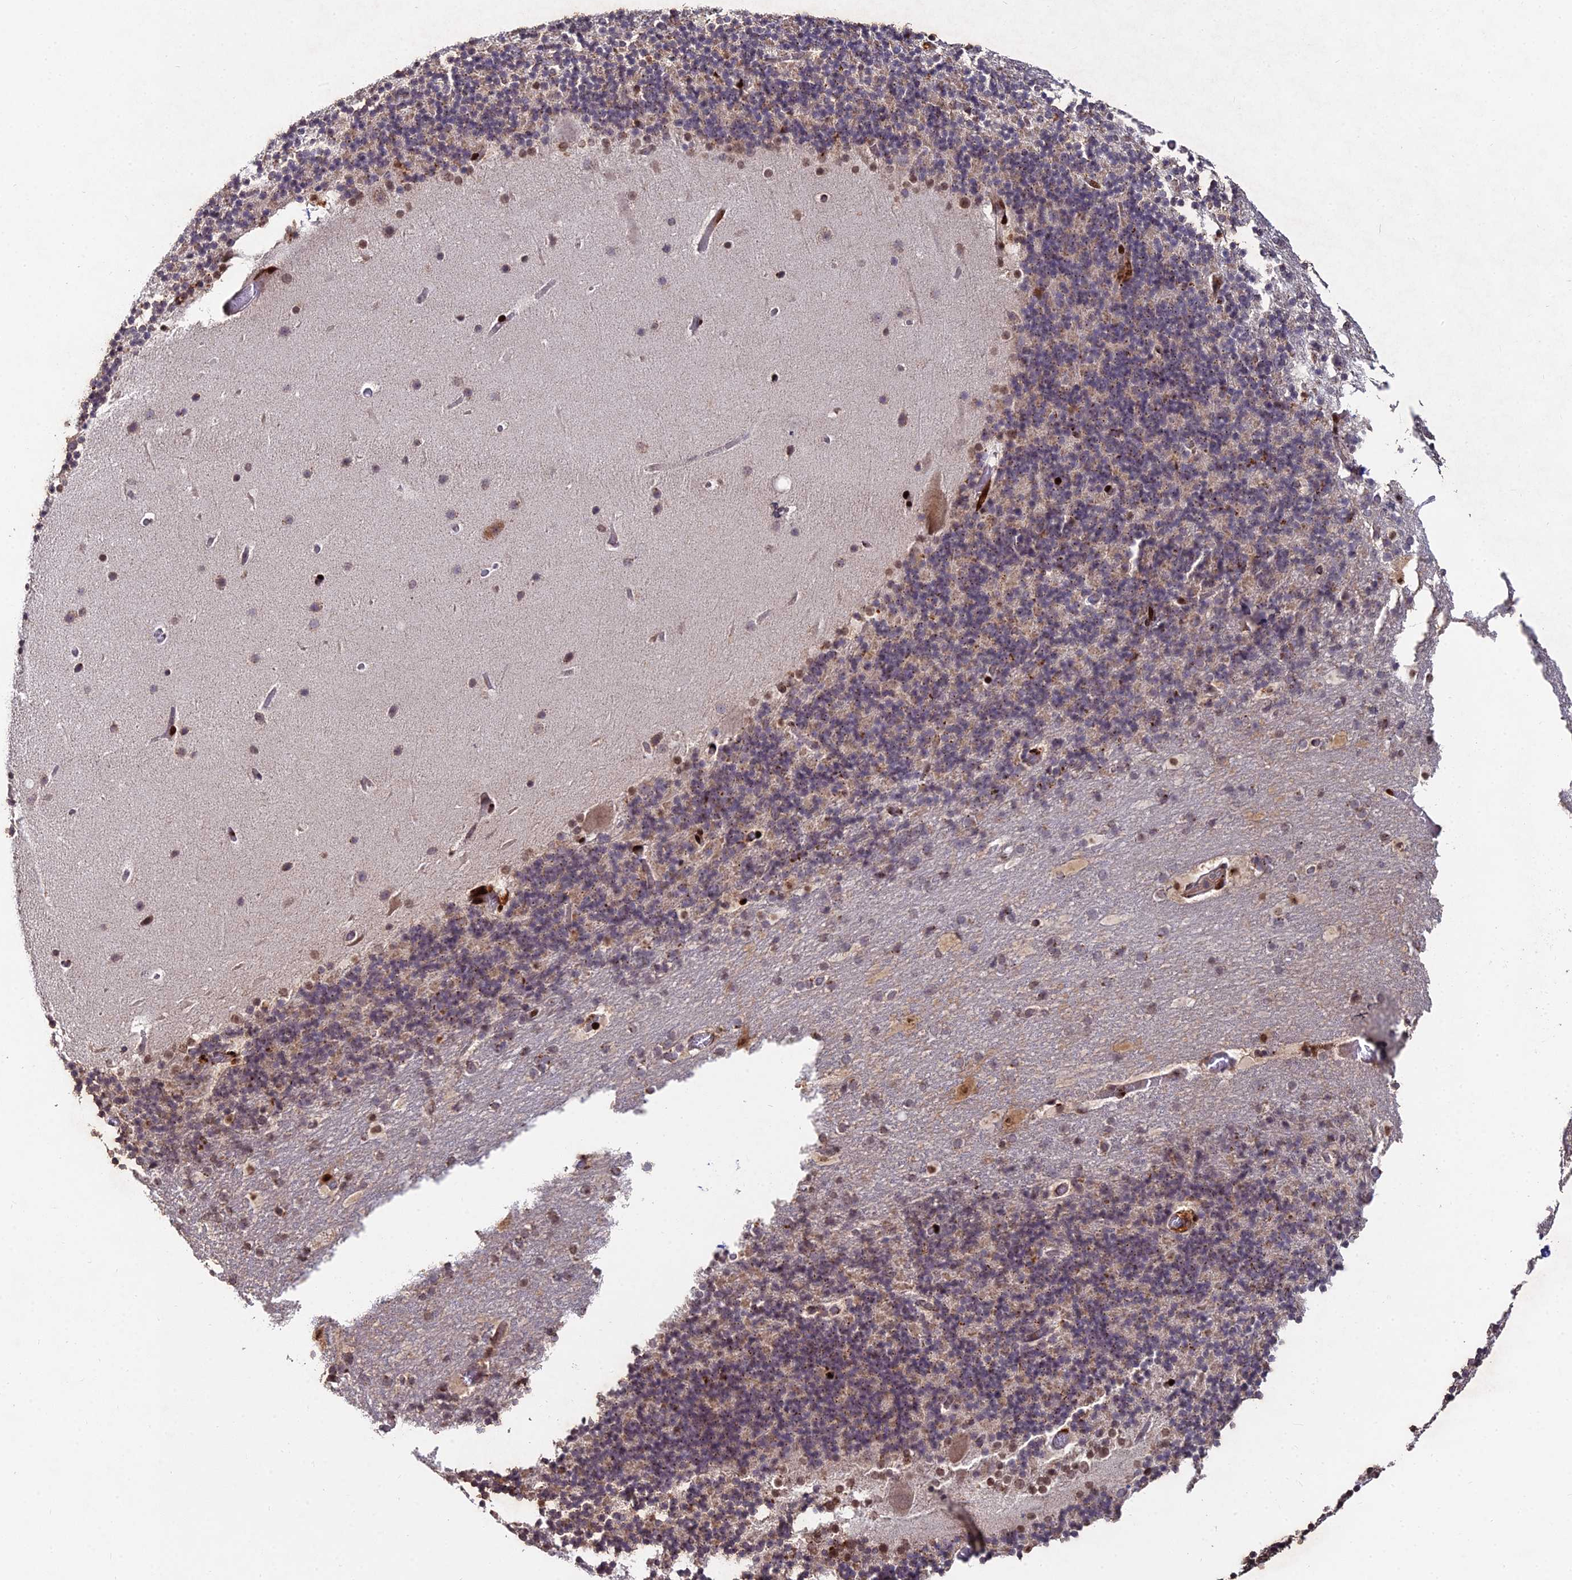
{"staining": {"intensity": "moderate", "quantity": "25%-75%", "location": "cytoplasmic/membranous,nuclear"}, "tissue": "cerebellum", "cell_type": "Cells in granular layer", "image_type": "normal", "snomed": [{"axis": "morphology", "description": "Normal tissue, NOS"}, {"axis": "topography", "description": "Cerebellum"}], "caption": "This is a photomicrograph of immunohistochemistry staining of normal cerebellum, which shows moderate staining in the cytoplasmic/membranous,nuclear of cells in granular layer.", "gene": "RBMS2", "patient": {"sex": "male", "age": 57}}